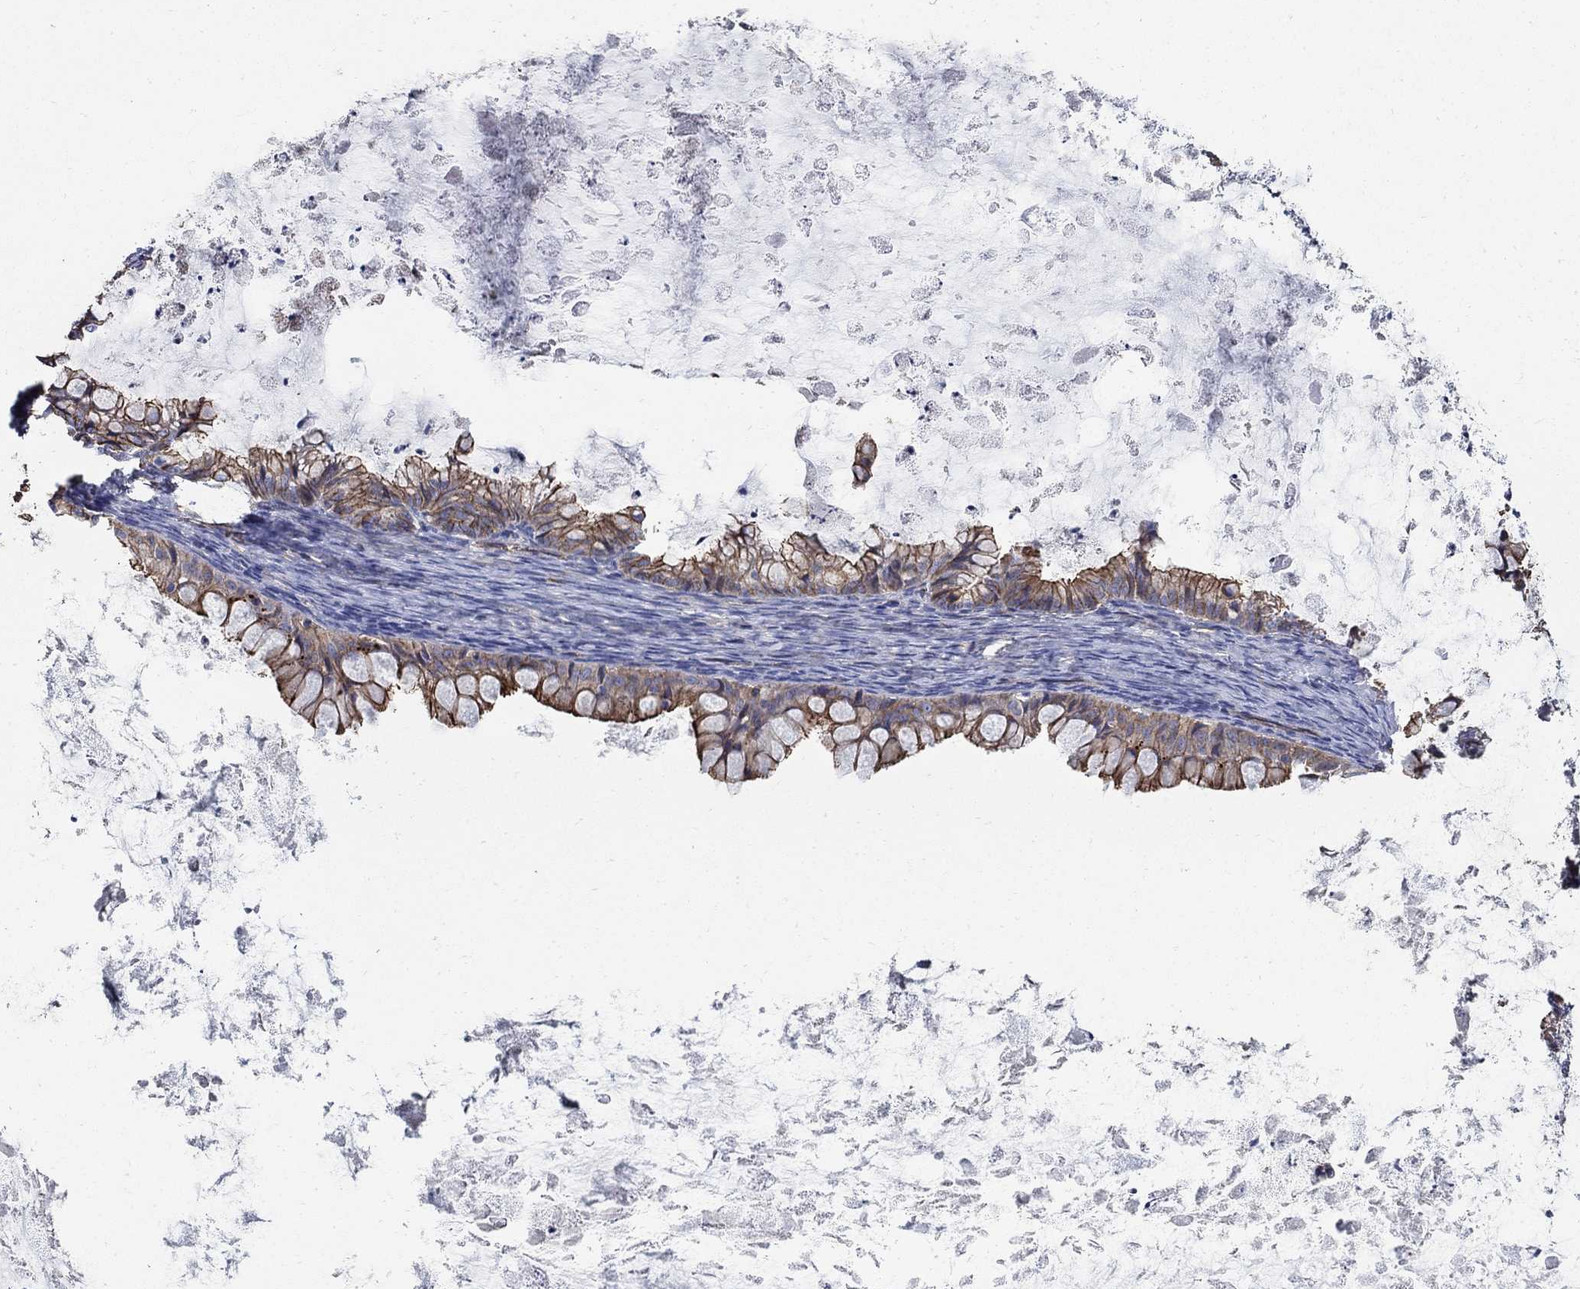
{"staining": {"intensity": "strong", "quantity": ">75%", "location": "cytoplasmic/membranous"}, "tissue": "ovarian cancer", "cell_type": "Tumor cells", "image_type": "cancer", "snomed": [{"axis": "morphology", "description": "Cystadenocarcinoma, mucinous, NOS"}, {"axis": "topography", "description": "Ovary"}], "caption": "The histopathology image exhibits staining of ovarian cancer (mucinous cystadenocarcinoma), revealing strong cytoplasmic/membranous protein staining (brown color) within tumor cells.", "gene": "APBB3", "patient": {"sex": "female", "age": 35}}